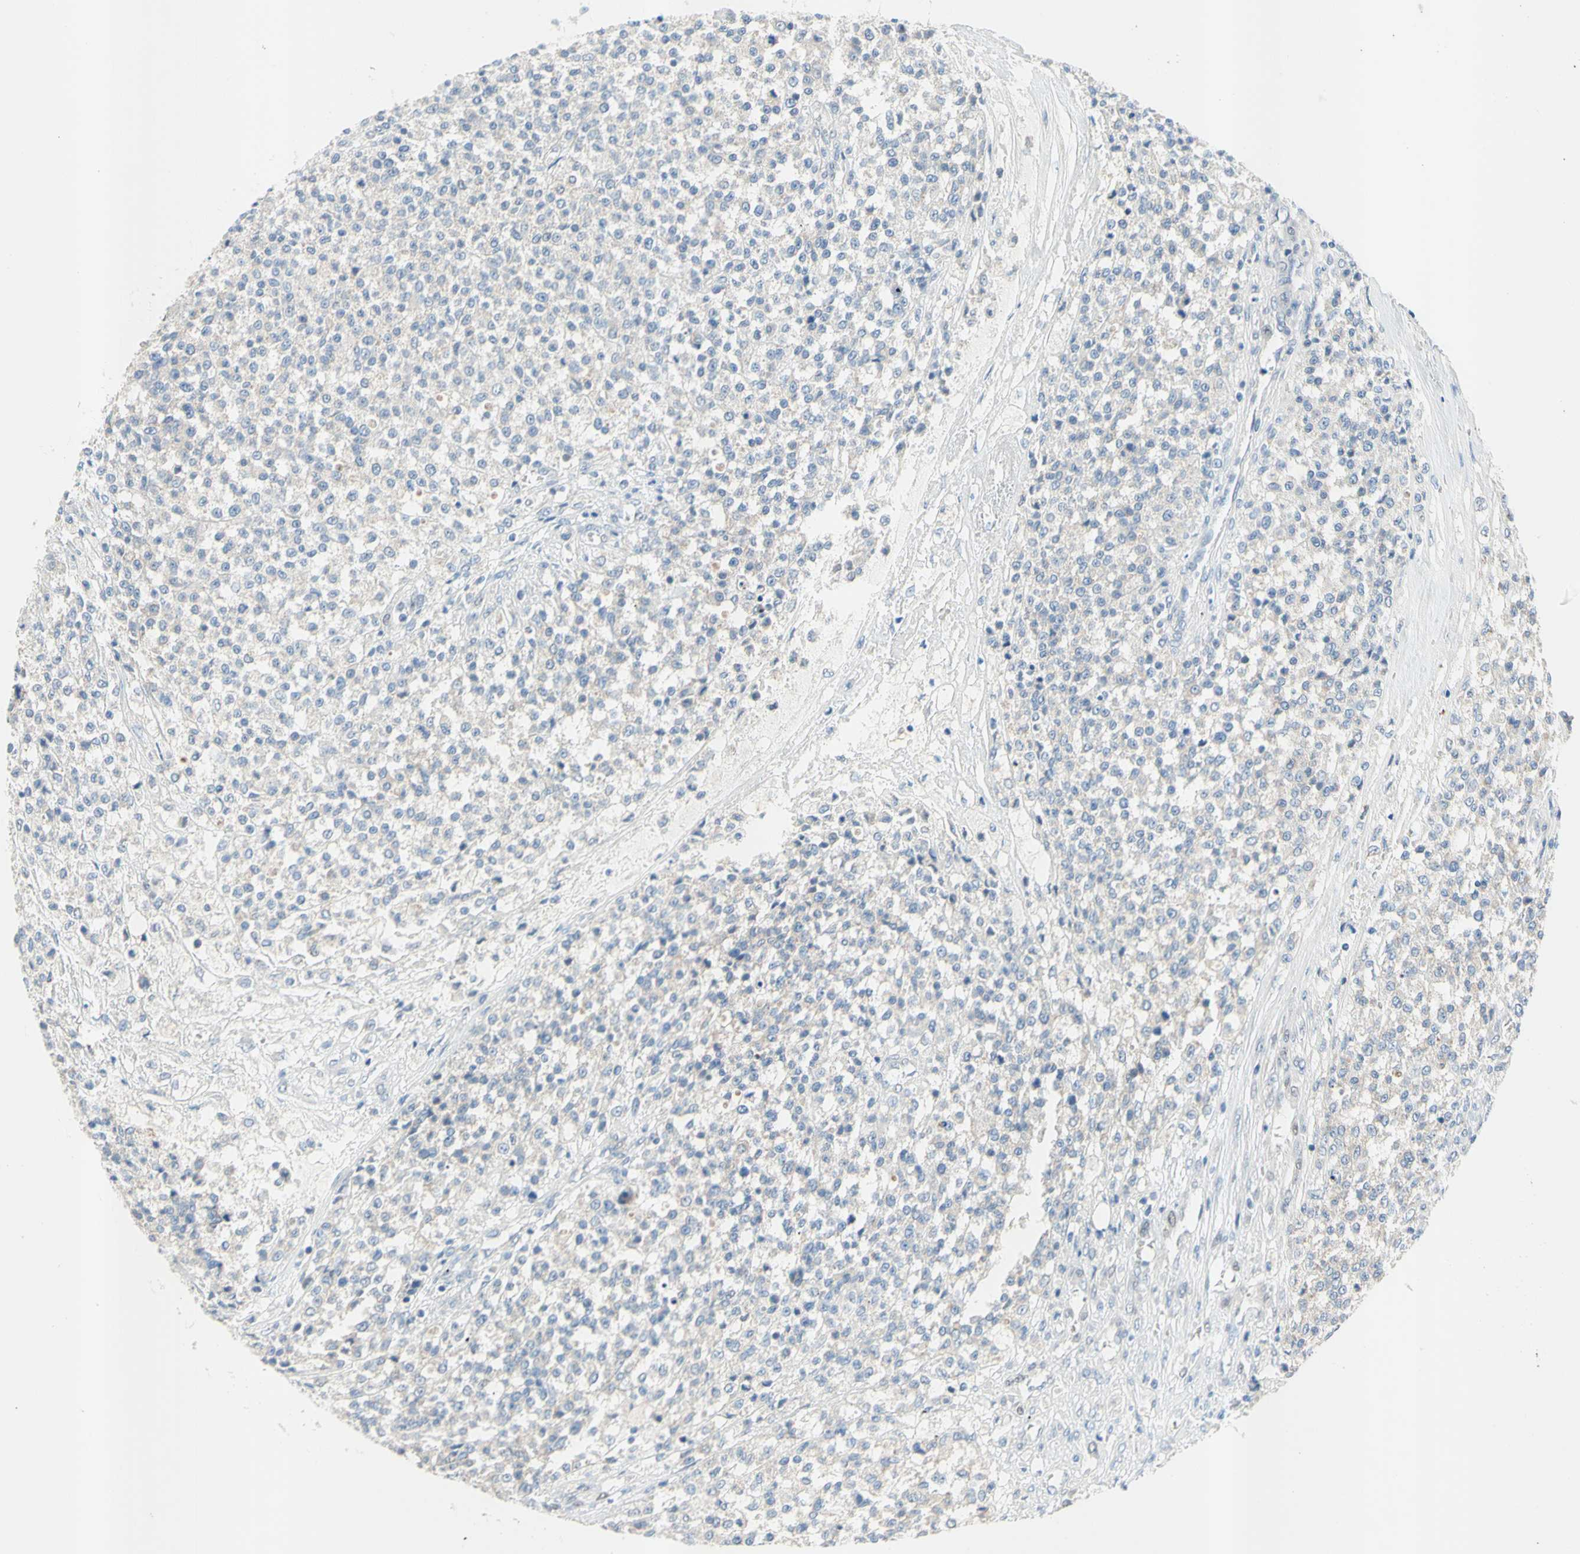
{"staining": {"intensity": "negative", "quantity": "none", "location": "none"}, "tissue": "testis cancer", "cell_type": "Tumor cells", "image_type": "cancer", "snomed": [{"axis": "morphology", "description": "Seminoma, NOS"}, {"axis": "topography", "description": "Testis"}], "caption": "The histopathology image exhibits no staining of tumor cells in testis cancer. (DAB immunohistochemistry (IHC) visualized using brightfield microscopy, high magnification).", "gene": "MFF", "patient": {"sex": "male", "age": 59}}